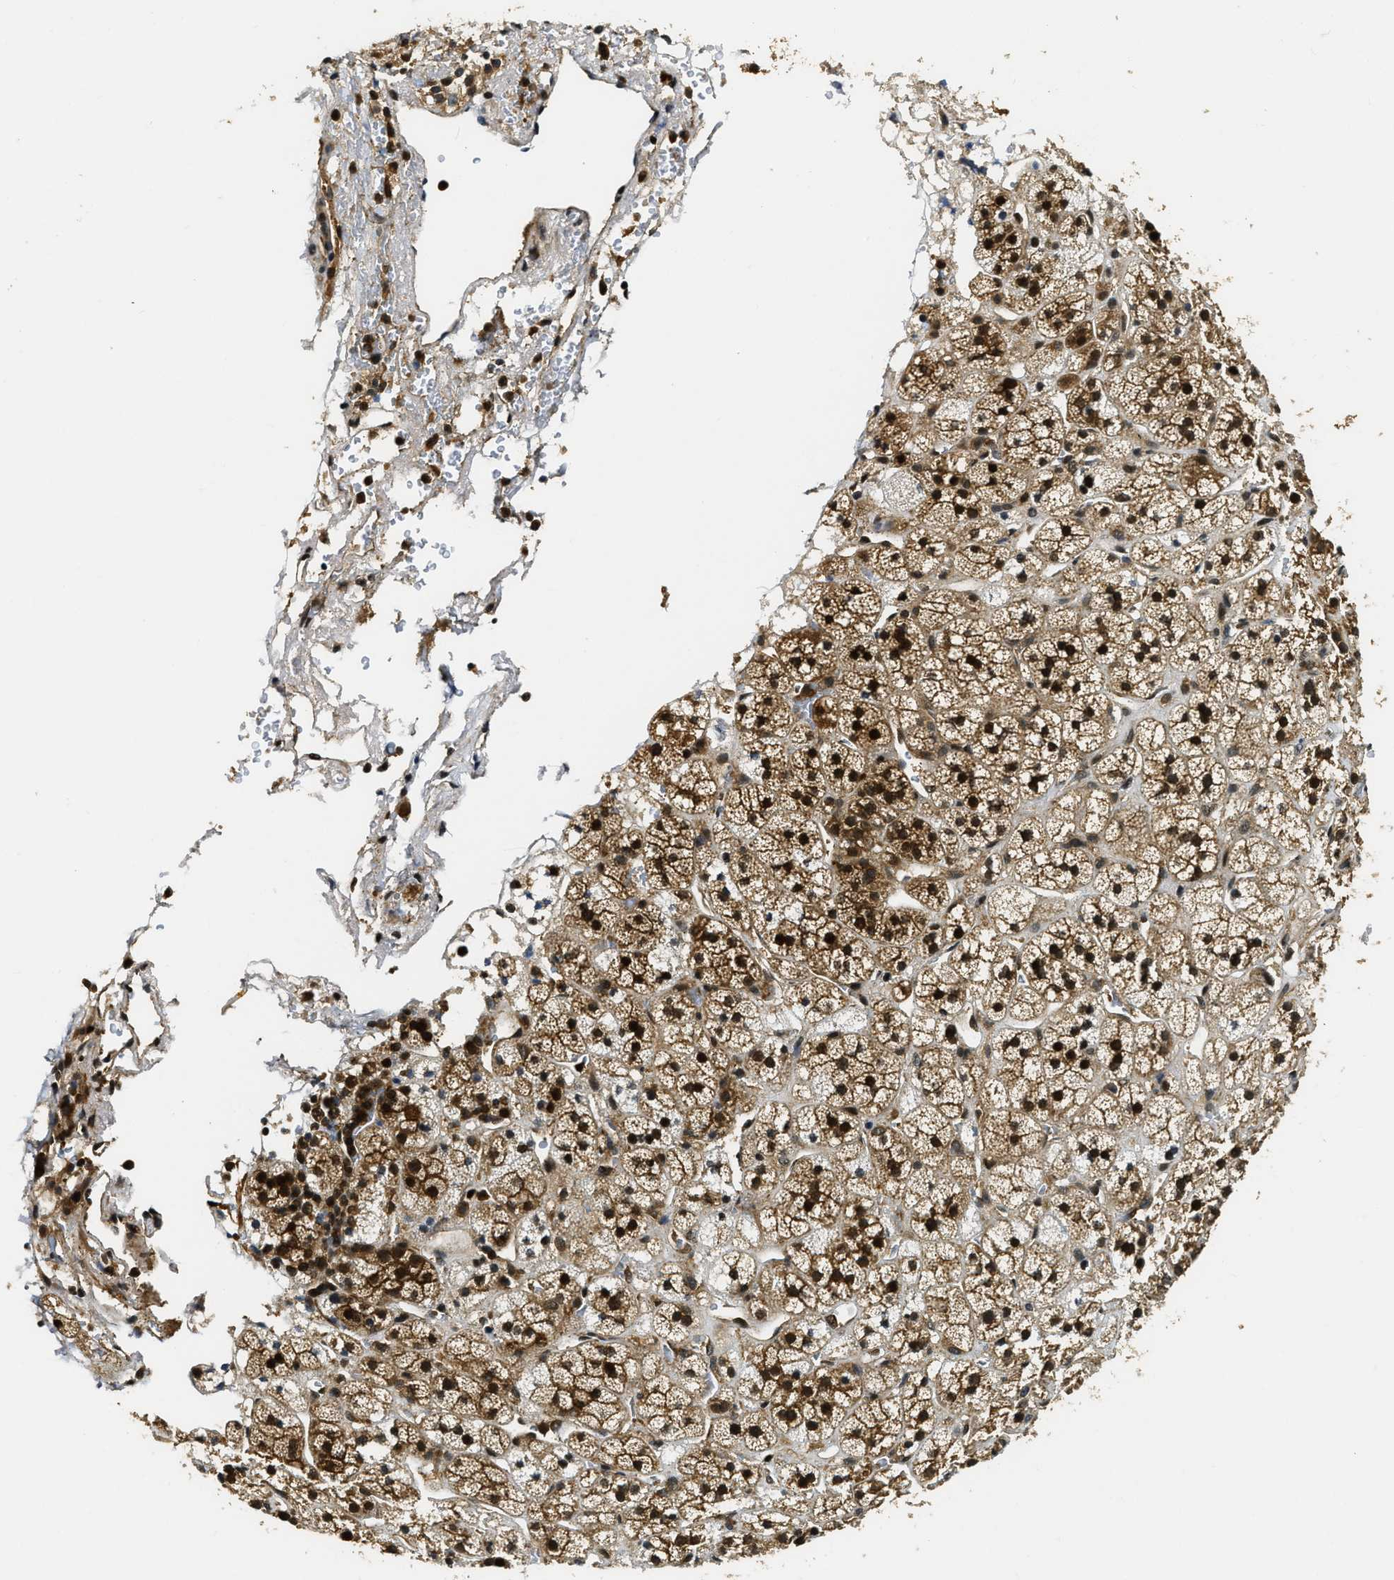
{"staining": {"intensity": "strong", "quantity": ">75%", "location": "cytoplasmic/membranous,nuclear"}, "tissue": "adrenal gland", "cell_type": "Glandular cells", "image_type": "normal", "snomed": [{"axis": "morphology", "description": "Normal tissue, NOS"}, {"axis": "topography", "description": "Adrenal gland"}], "caption": "IHC of normal adrenal gland exhibits high levels of strong cytoplasmic/membranous,nuclear expression in about >75% of glandular cells.", "gene": "ADSL", "patient": {"sex": "male", "age": 56}}